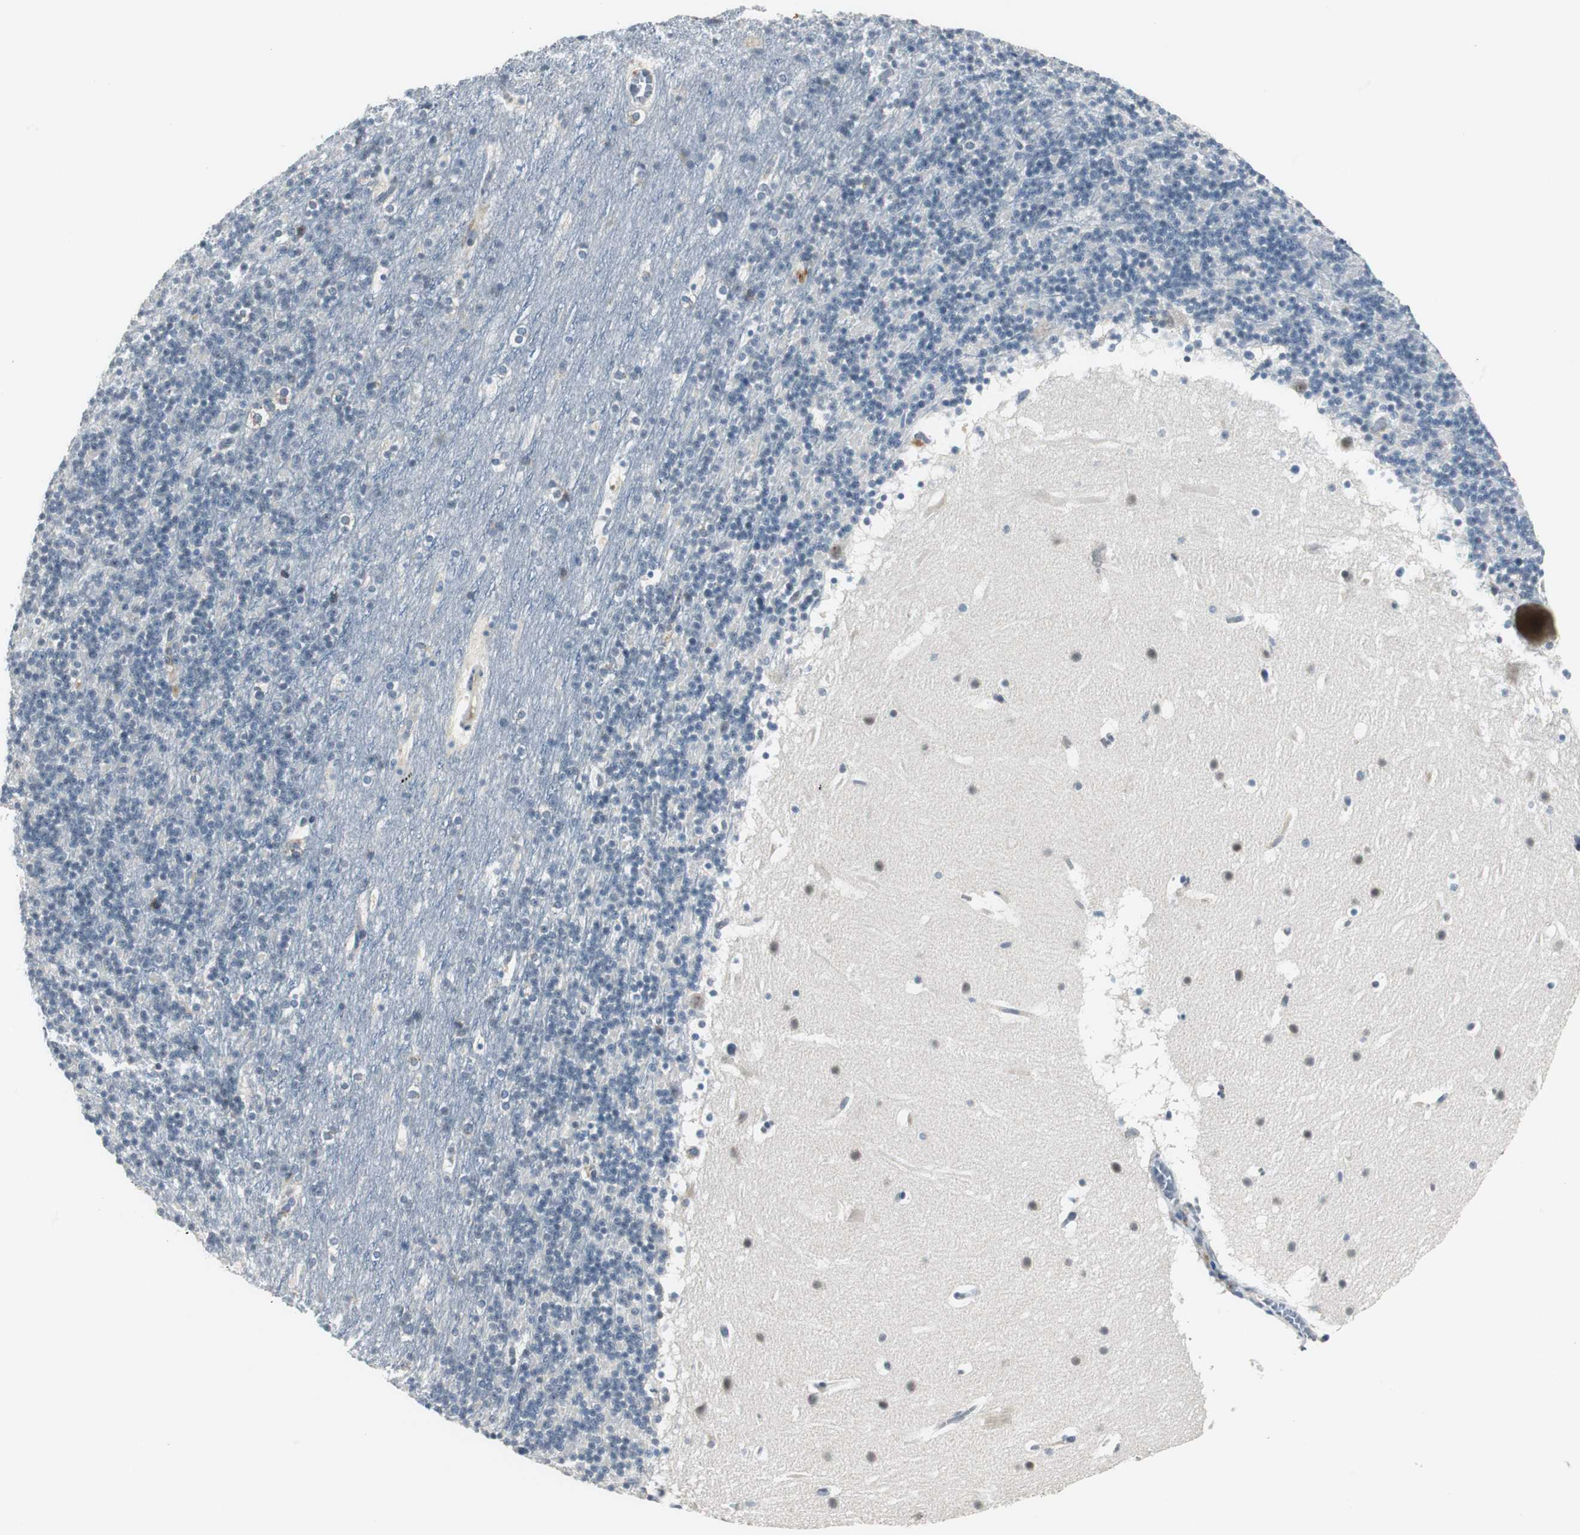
{"staining": {"intensity": "negative", "quantity": "none", "location": "none"}, "tissue": "cerebellum", "cell_type": "Cells in granular layer", "image_type": "normal", "snomed": [{"axis": "morphology", "description": "Normal tissue, NOS"}, {"axis": "topography", "description": "Cerebellum"}], "caption": "Immunohistochemistry photomicrograph of unremarkable cerebellum: human cerebellum stained with DAB (3,3'-diaminobenzidine) exhibits no significant protein positivity in cells in granular layer.", "gene": "FHL2", "patient": {"sex": "male", "age": 45}}